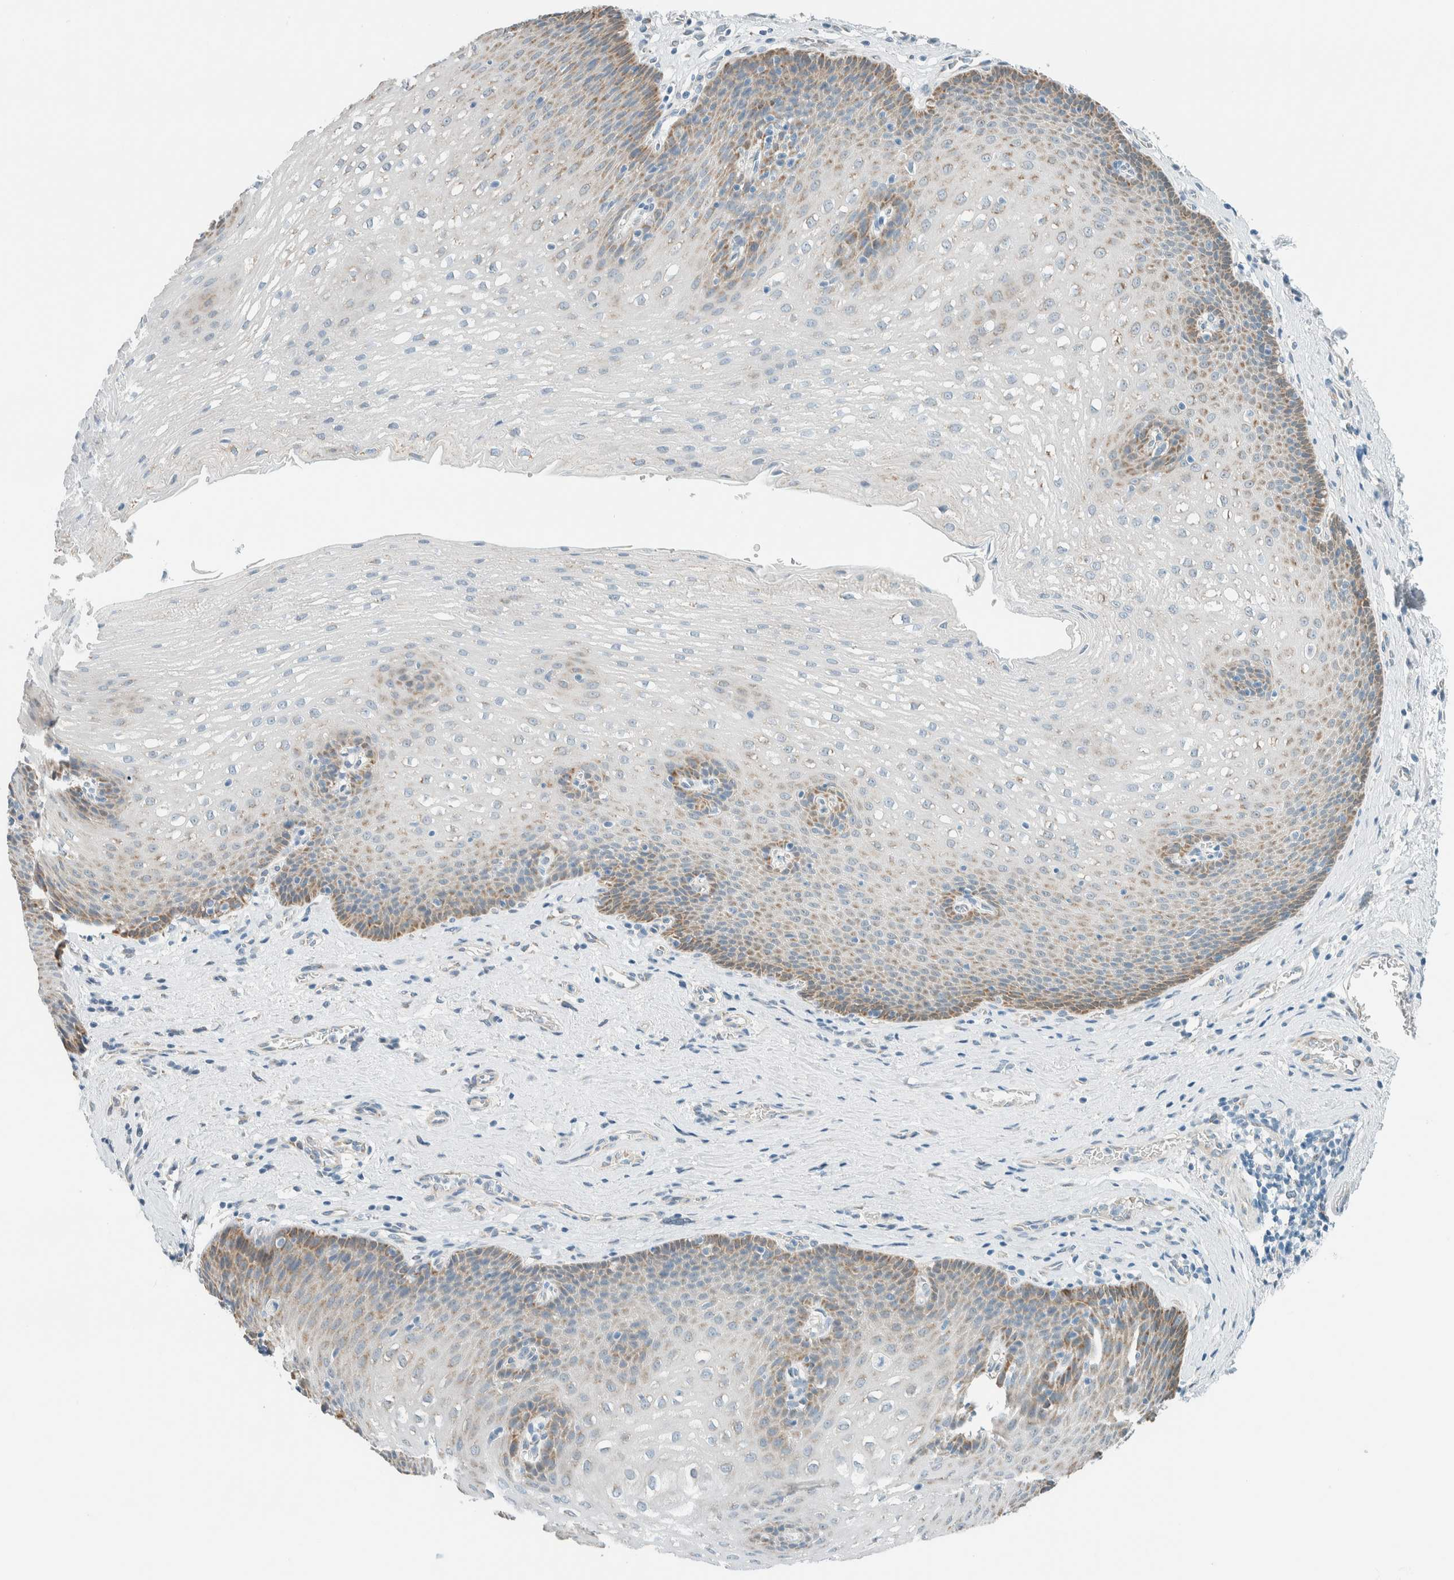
{"staining": {"intensity": "moderate", "quantity": "<25%", "location": "cytoplasmic/membranous"}, "tissue": "esophagus", "cell_type": "Squamous epithelial cells", "image_type": "normal", "snomed": [{"axis": "morphology", "description": "Normal tissue, NOS"}, {"axis": "topography", "description": "Esophagus"}], "caption": "Immunohistochemical staining of normal esophagus reveals low levels of moderate cytoplasmic/membranous staining in about <25% of squamous epithelial cells.", "gene": "ALDH7A1", "patient": {"sex": "male", "age": 48}}